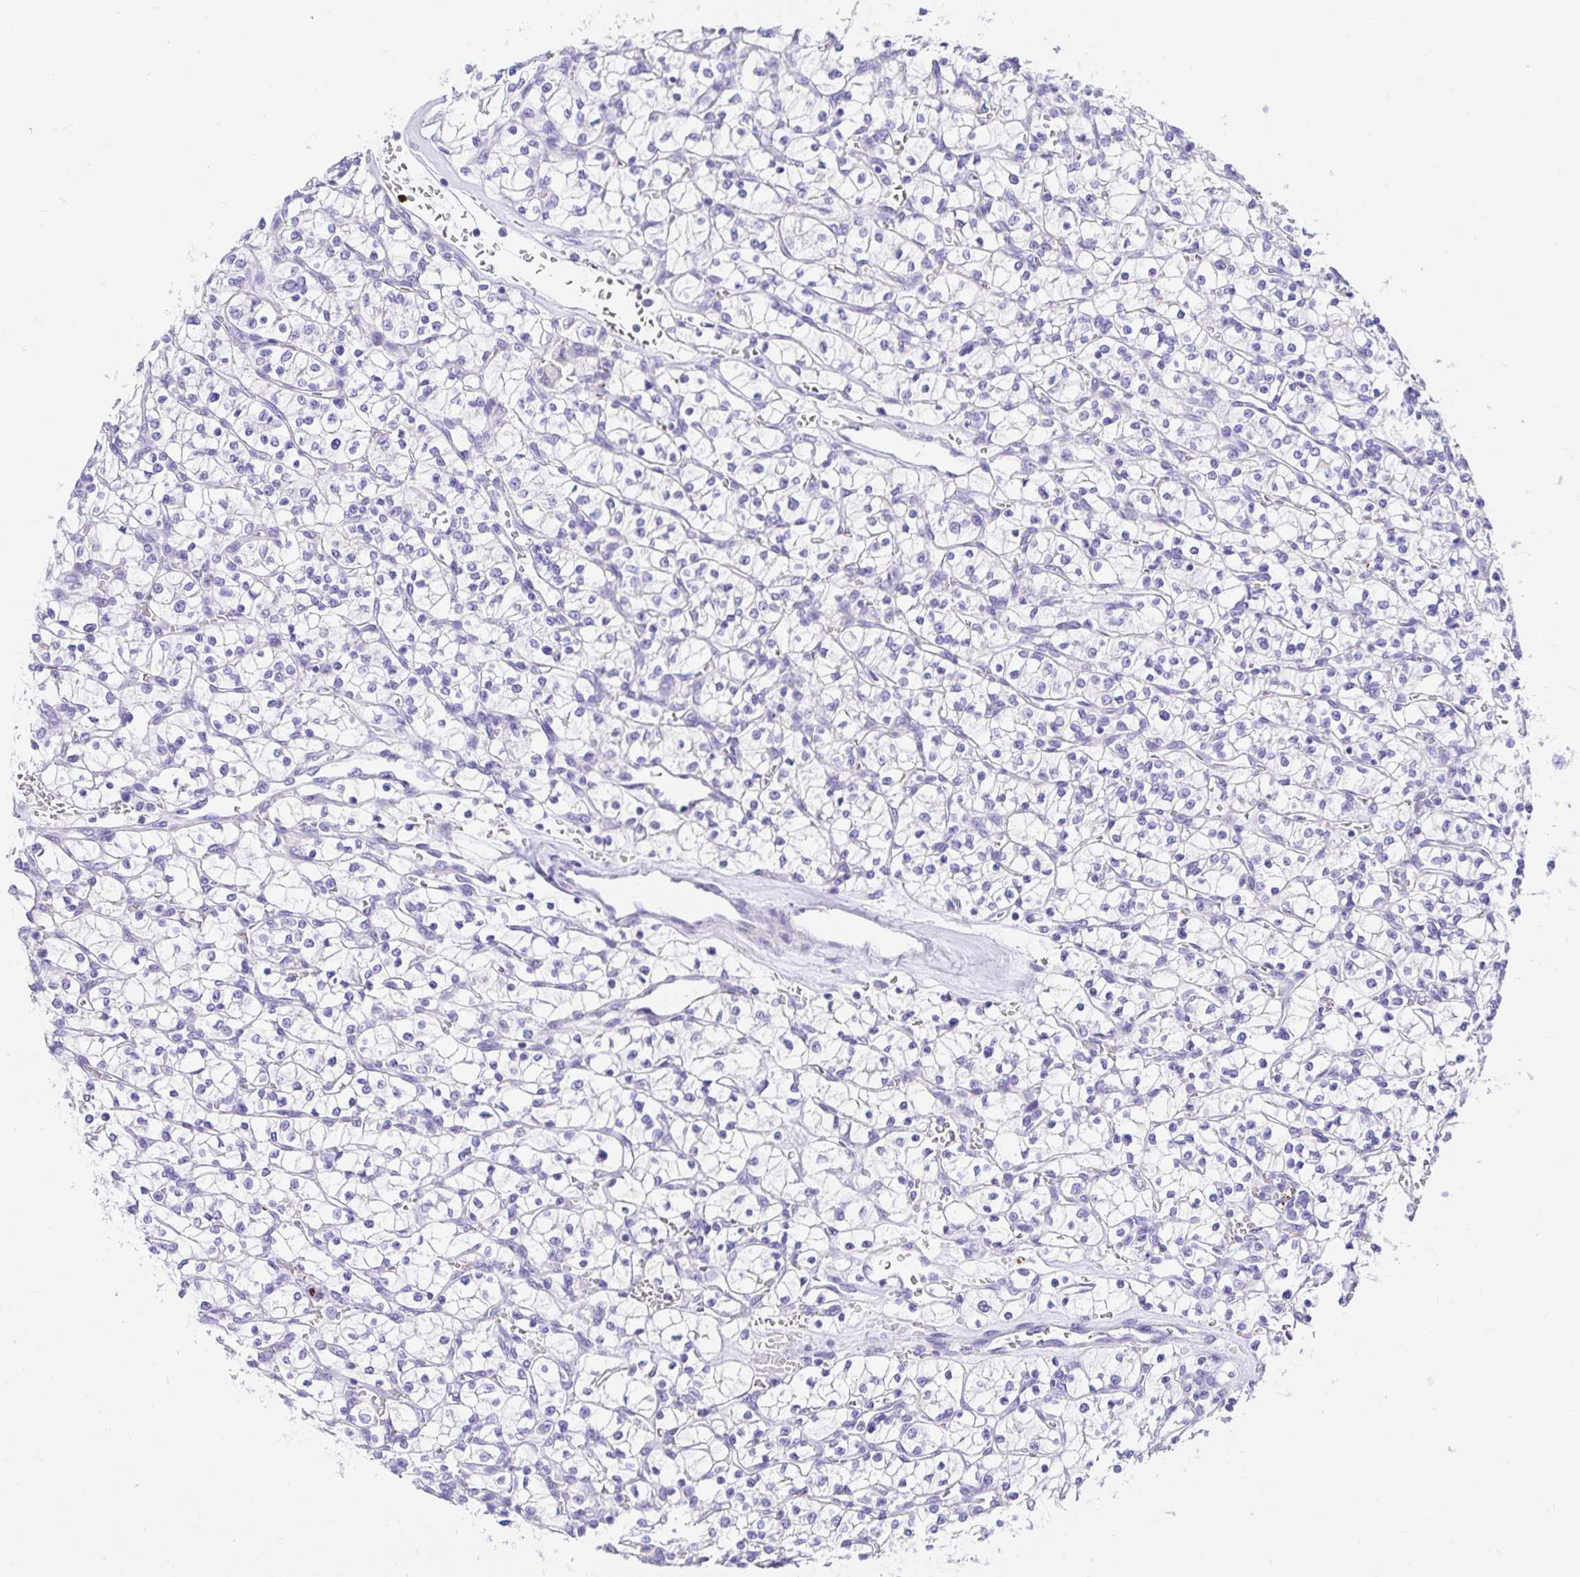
{"staining": {"intensity": "negative", "quantity": "none", "location": "none"}, "tissue": "renal cancer", "cell_type": "Tumor cells", "image_type": "cancer", "snomed": [{"axis": "morphology", "description": "Adenocarcinoma, NOS"}, {"axis": "topography", "description": "Kidney"}], "caption": "Renal adenocarcinoma stained for a protein using immunohistochemistry displays no staining tumor cells.", "gene": "BACE2", "patient": {"sex": "female", "age": 64}}